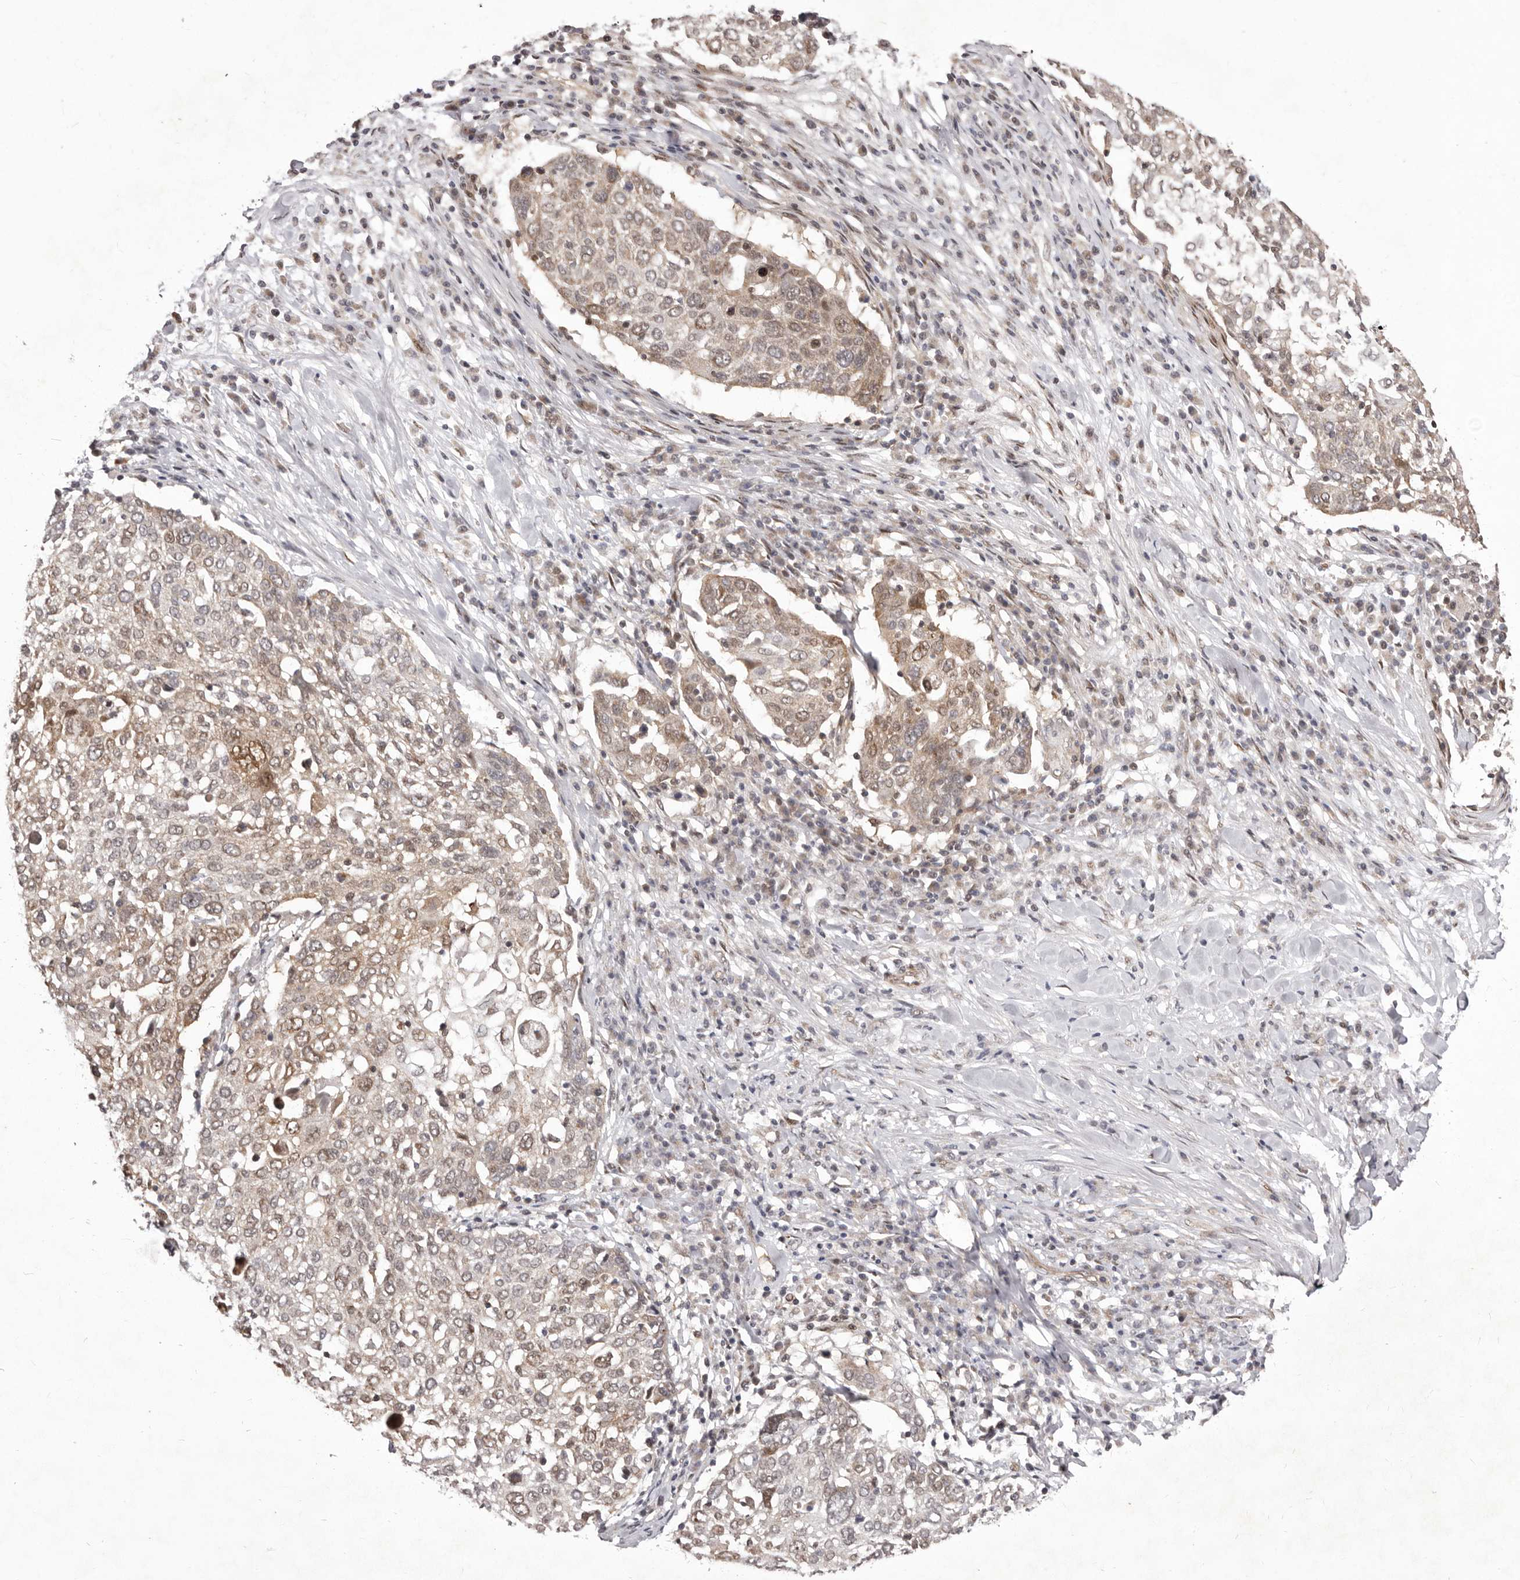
{"staining": {"intensity": "weak", "quantity": ">75%", "location": "cytoplasmic/membranous,nuclear"}, "tissue": "lung cancer", "cell_type": "Tumor cells", "image_type": "cancer", "snomed": [{"axis": "morphology", "description": "Squamous cell carcinoma, NOS"}, {"axis": "topography", "description": "Lung"}], "caption": "A brown stain shows weak cytoplasmic/membranous and nuclear staining of a protein in human squamous cell carcinoma (lung) tumor cells. The protein of interest is shown in brown color, while the nuclei are stained blue.", "gene": "GLRX3", "patient": {"sex": "male", "age": 65}}